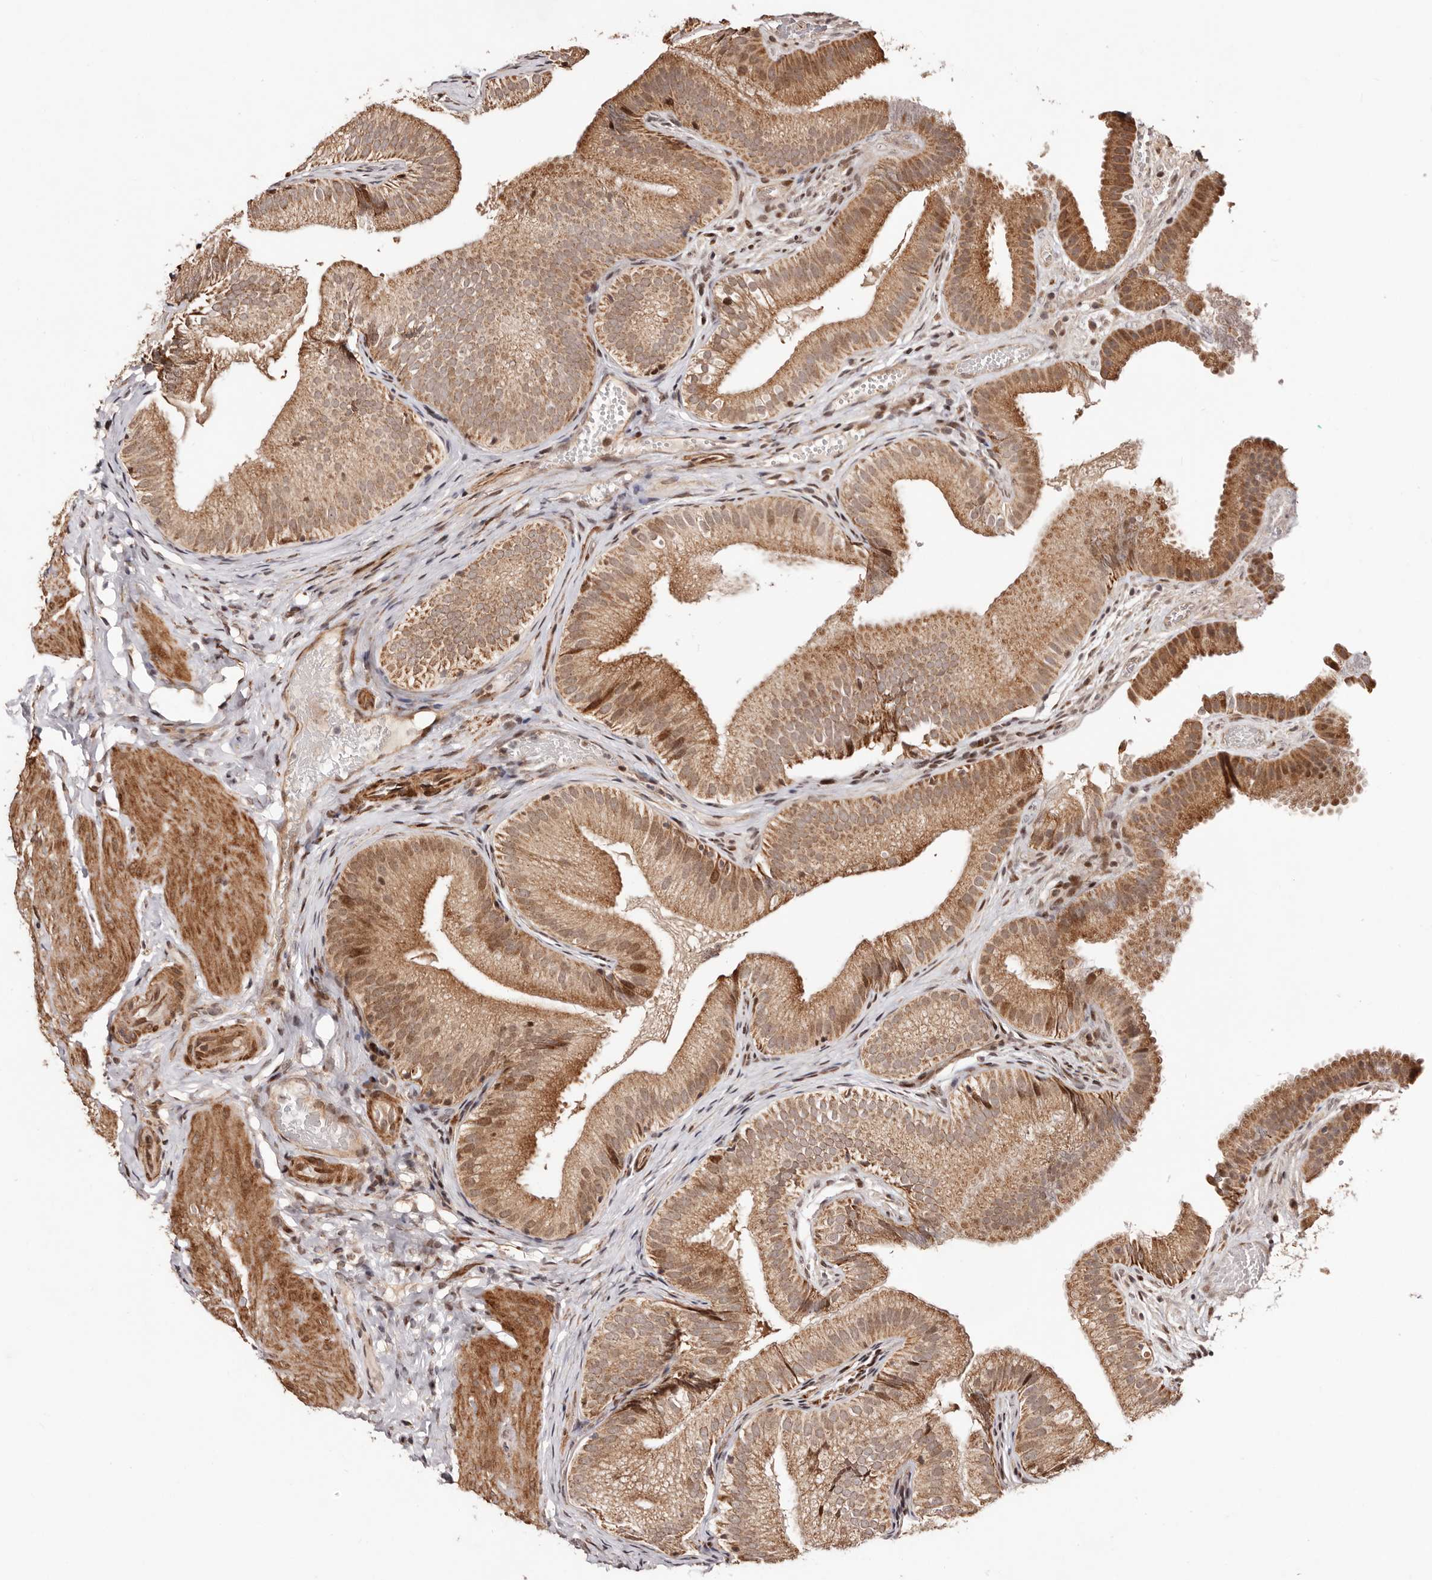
{"staining": {"intensity": "moderate", "quantity": ">75%", "location": "cytoplasmic/membranous,nuclear"}, "tissue": "gallbladder", "cell_type": "Glandular cells", "image_type": "normal", "snomed": [{"axis": "morphology", "description": "Normal tissue, NOS"}, {"axis": "topography", "description": "Gallbladder"}], "caption": "Protein expression analysis of unremarkable human gallbladder reveals moderate cytoplasmic/membranous,nuclear positivity in approximately >75% of glandular cells.", "gene": "HIVEP3", "patient": {"sex": "female", "age": 30}}